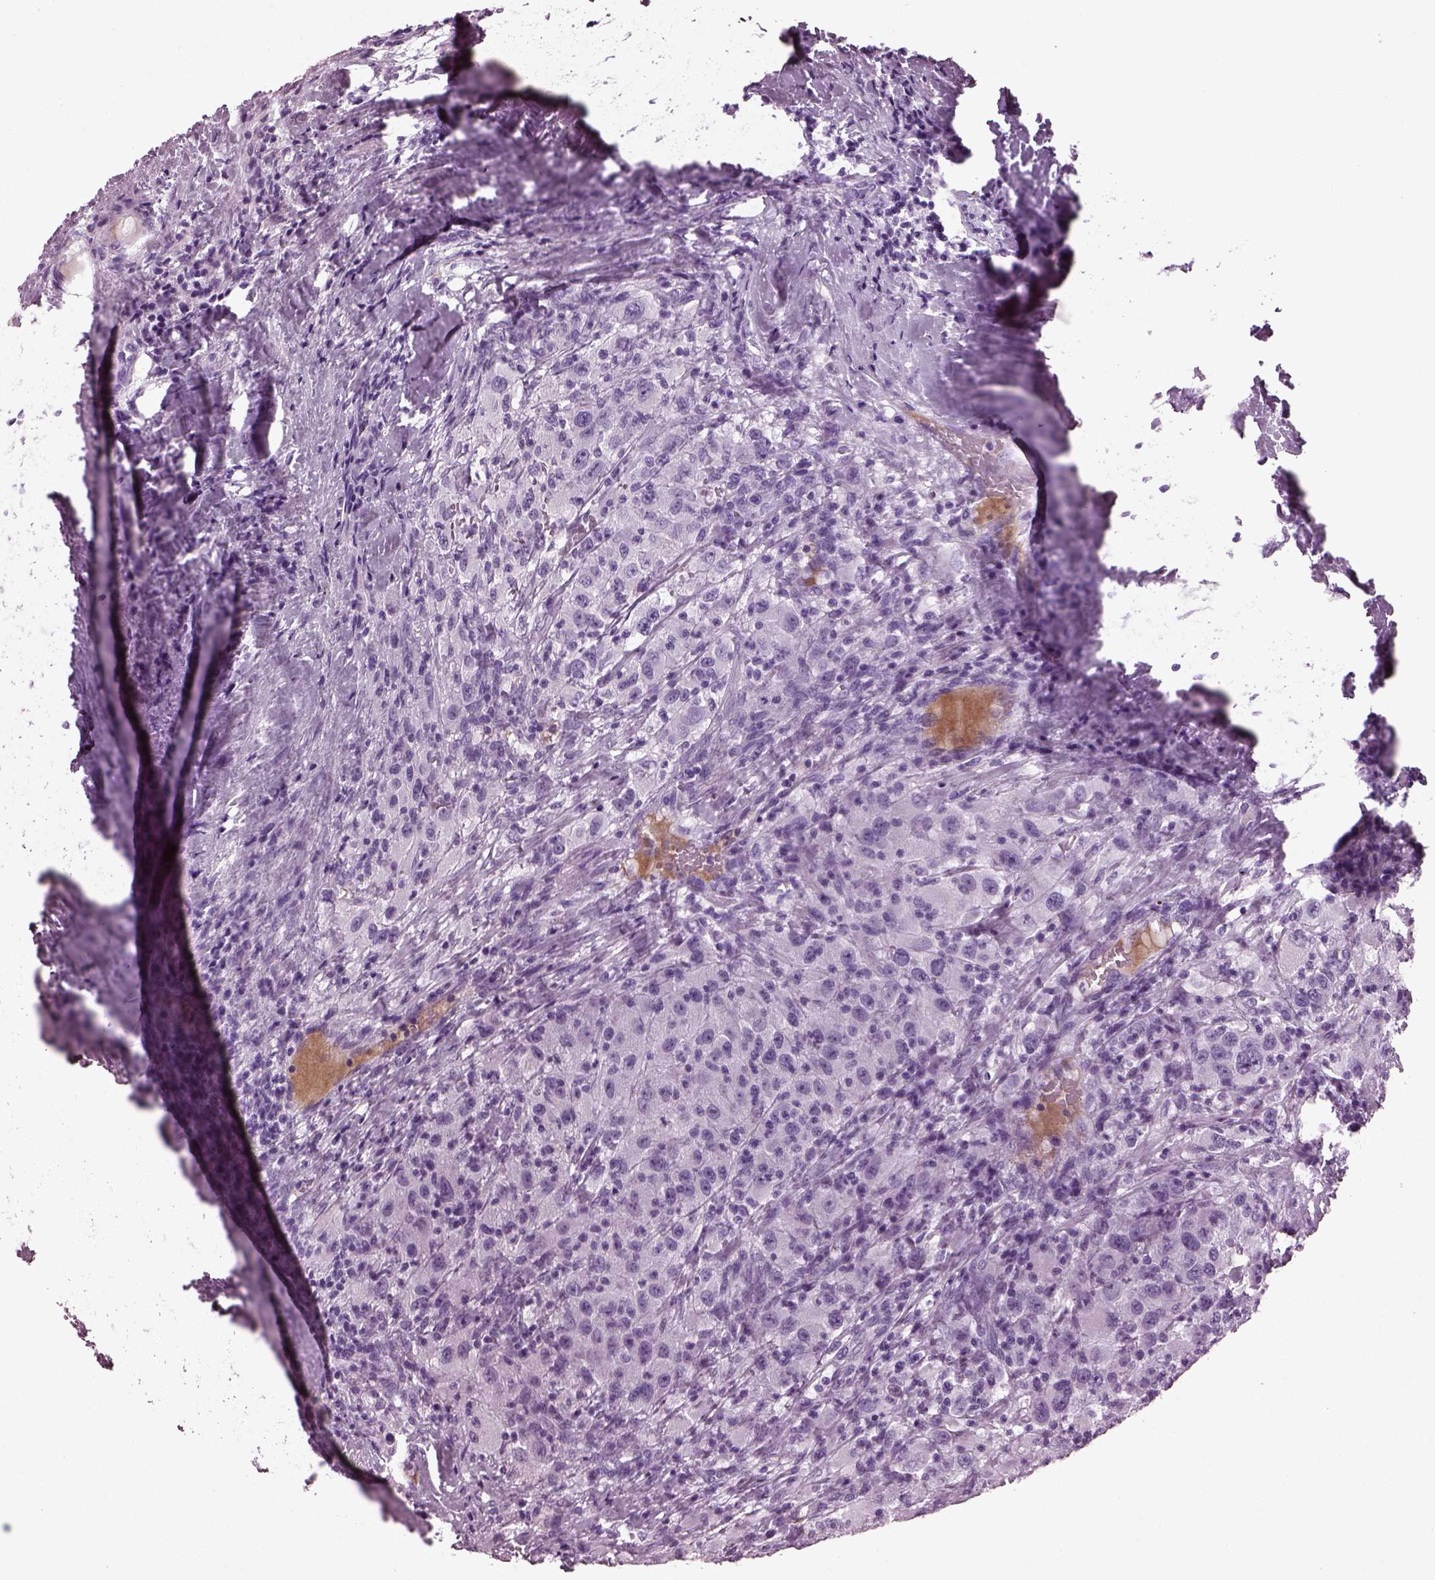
{"staining": {"intensity": "negative", "quantity": "none", "location": "none"}, "tissue": "renal cancer", "cell_type": "Tumor cells", "image_type": "cancer", "snomed": [{"axis": "morphology", "description": "Adenocarcinoma, NOS"}, {"axis": "topography", "description": "Kidney"}], "caption": "This is an immunohistochemistry (IHC) histopathology image of human renal cancer (adenocarcinoma). There is no expression in tumor cells.", "gene": "KRTAP3-2", "patient": {"sex": "female", "age": 67}}